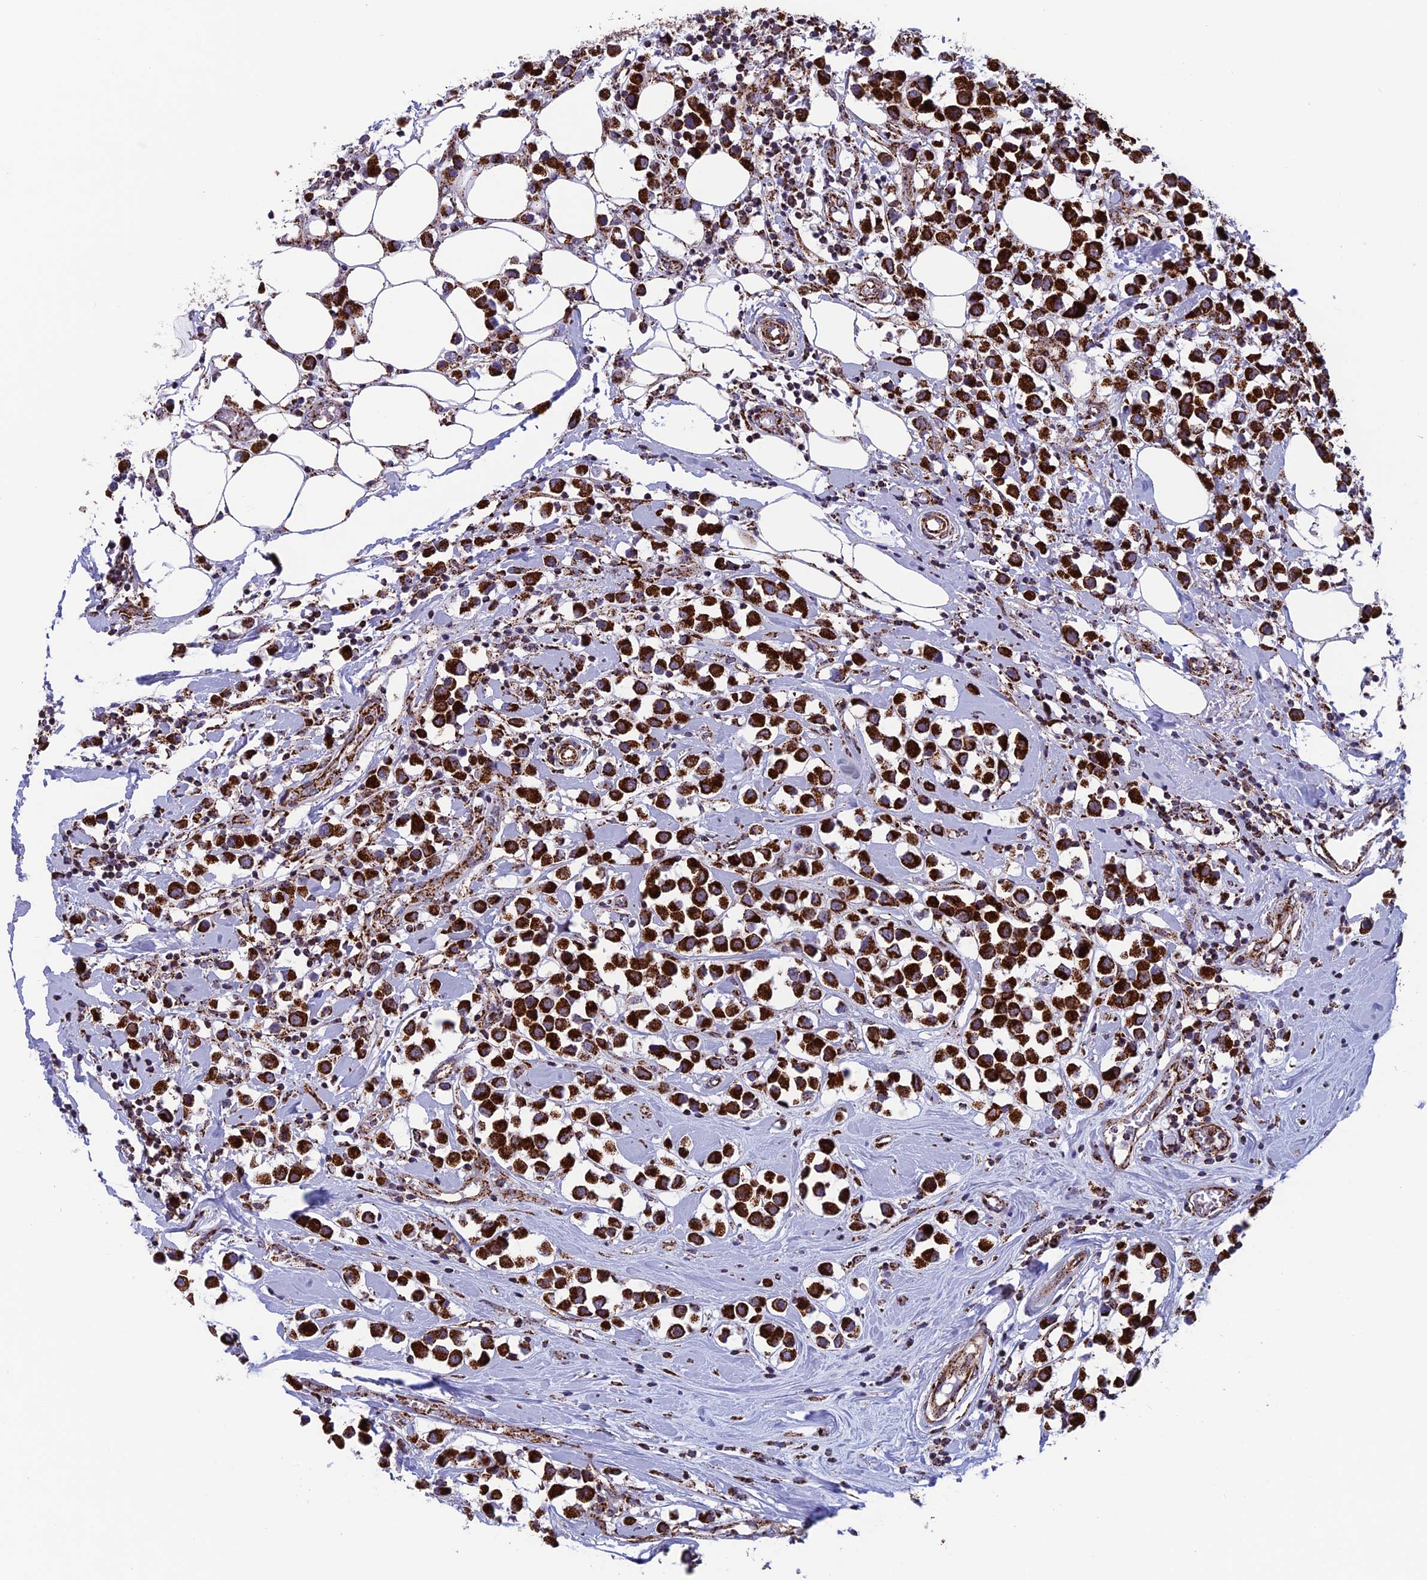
{"staining": {"intensity": "strong", "quantity": ">75%", "location": "cytoplasmic/membranous"}, "tissue": "breast cancer", "cell_type": "Tumor cells", "image_type": "cancer", "snomed": [{"axis": "morphology", "description": "Duct carcinoma"}, {"axis": "topography", "description": "Breast"}], "caption": "DAB immunohistochemical staining of breast infiltrating ductal carcinoma exhibits strong cytoplasmic/membranous protein positivity in about >75% of tumor cells. (DAB (3,3'-diaminobenzidine) IHC with brightfield microscopy, high magnification).", "gene": "MRPS18B", "patient": {"sex": "female", "age": 61}}